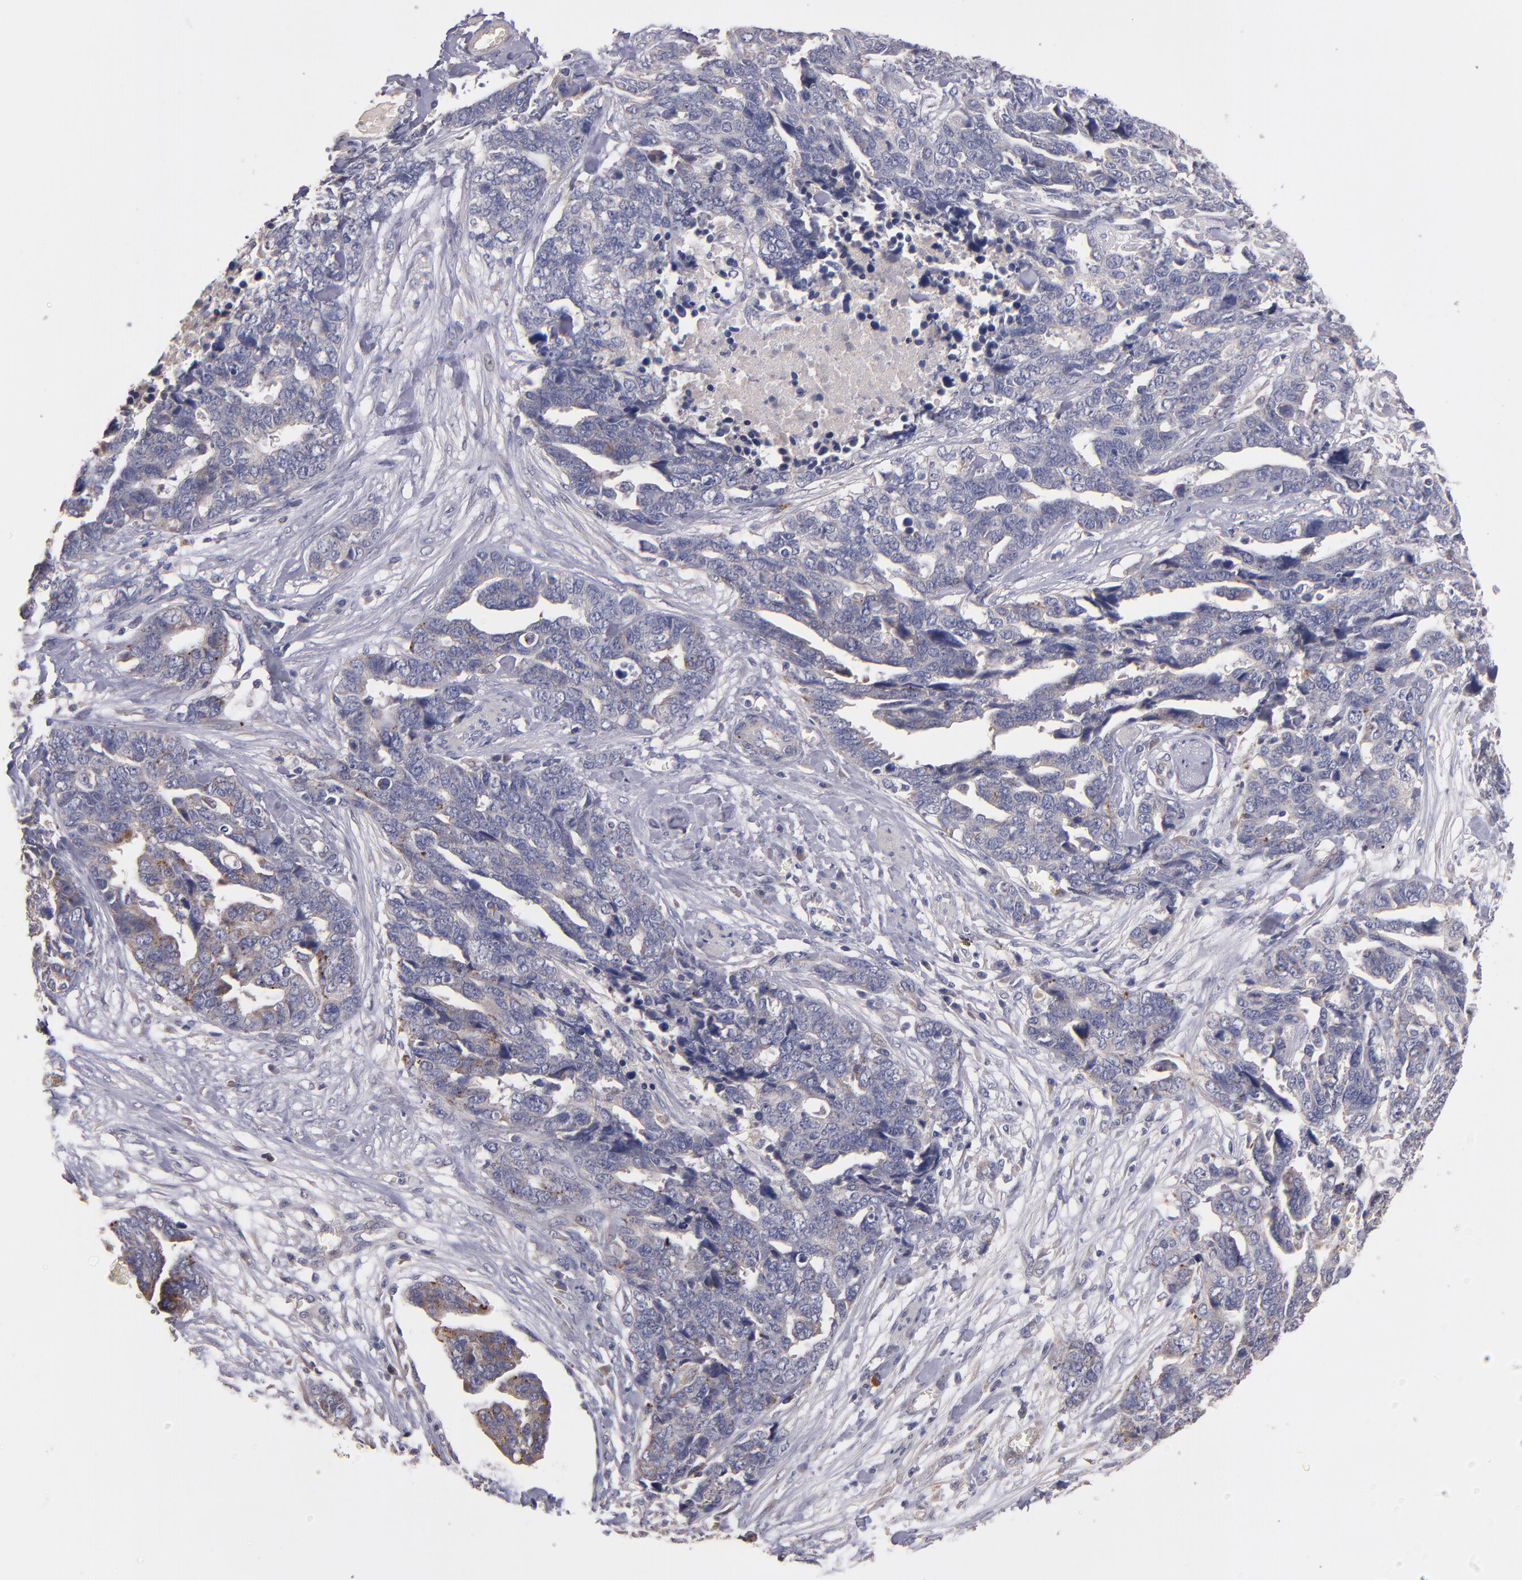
{"staining": {"intensity": "weak", "quantity": "25%-75%", "location": "cytoplasmic/membranous"}, "tissue": "ovarian cancer", "cell_type": "Tumor cells", "image_type": "cancer", "snomed": [{"axis": "morphology", "description": "Normal tissue, NOS"}, {"axis": "morphology", "description": "Cystadenocarcinoma, serous, NOS"}, {"axis": "topography", "description": "Fallopian tube"}, {"axis": "topography", "description": "Ovary"}], "caption": "A micrograph showing weak cytoplasmic/membranous expression in about 25%-75% of tumor cells in ovarian cancer, as visualized by brown immunohistochemical staining.", "gene": "MAGEE1", "patient": {"sex": "female", "age": 56}}